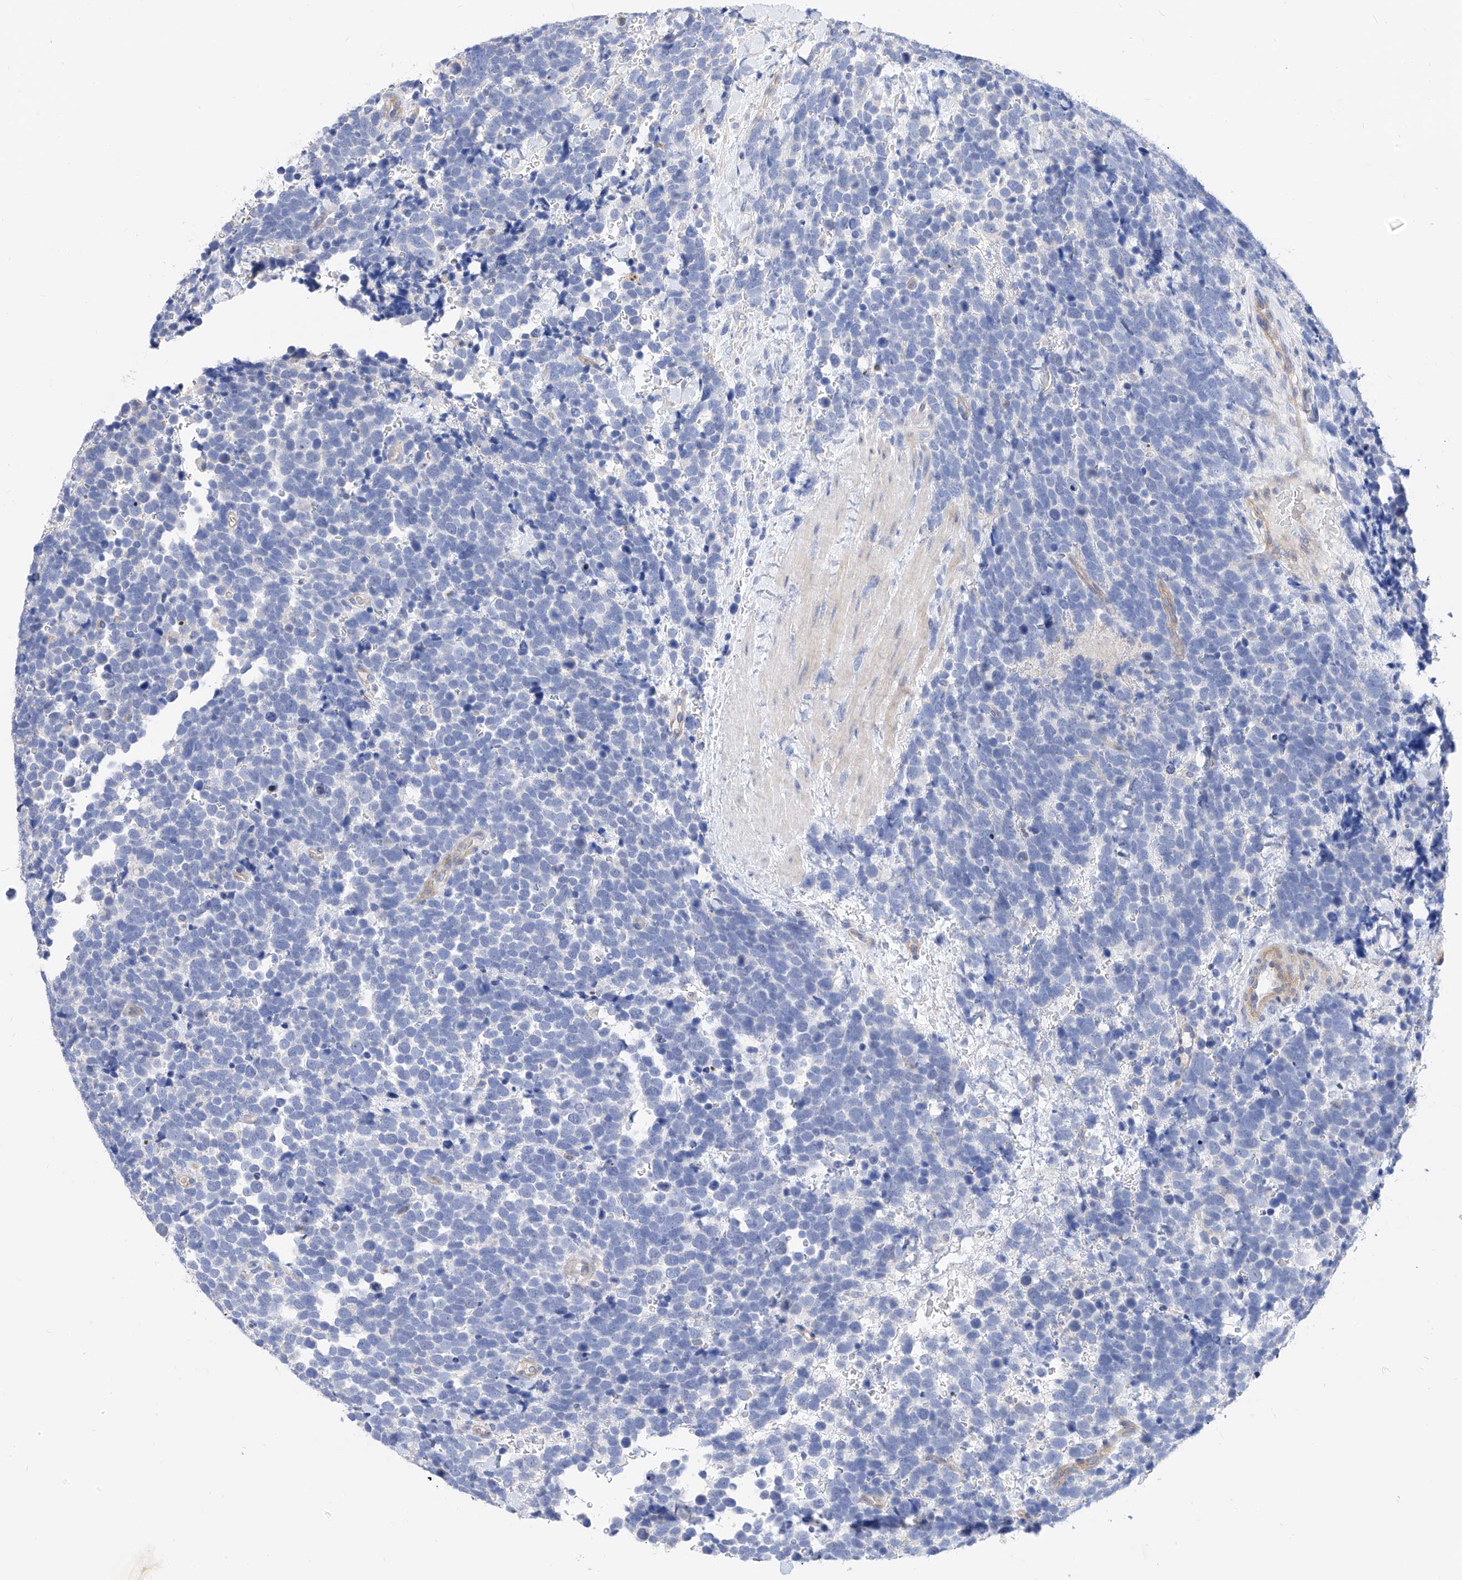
{"staining": {"intensity": "negative", "quantity": "none", "location": "none"}, "tissue": "urothelial cancer", "cell_type": "Tumor cells", "image_type": "cancer", "snomed": [{"axis": "morphology", "description": "Urothelial carcinoma, High grade"}, {"axis": "topography", "description": "Urinary bladder"}], "caption": "An IHC histopathology image of urothelial carcinoma (high-grade) is shown. There is no staining in tumor cells of urothelial carcinoma (high-grade). (Brightfield microscopy of DAB immunohistochemistry at high magnification).", "gene": "SCGB2A1", "patient": {"sex": "female", "age": 82}}